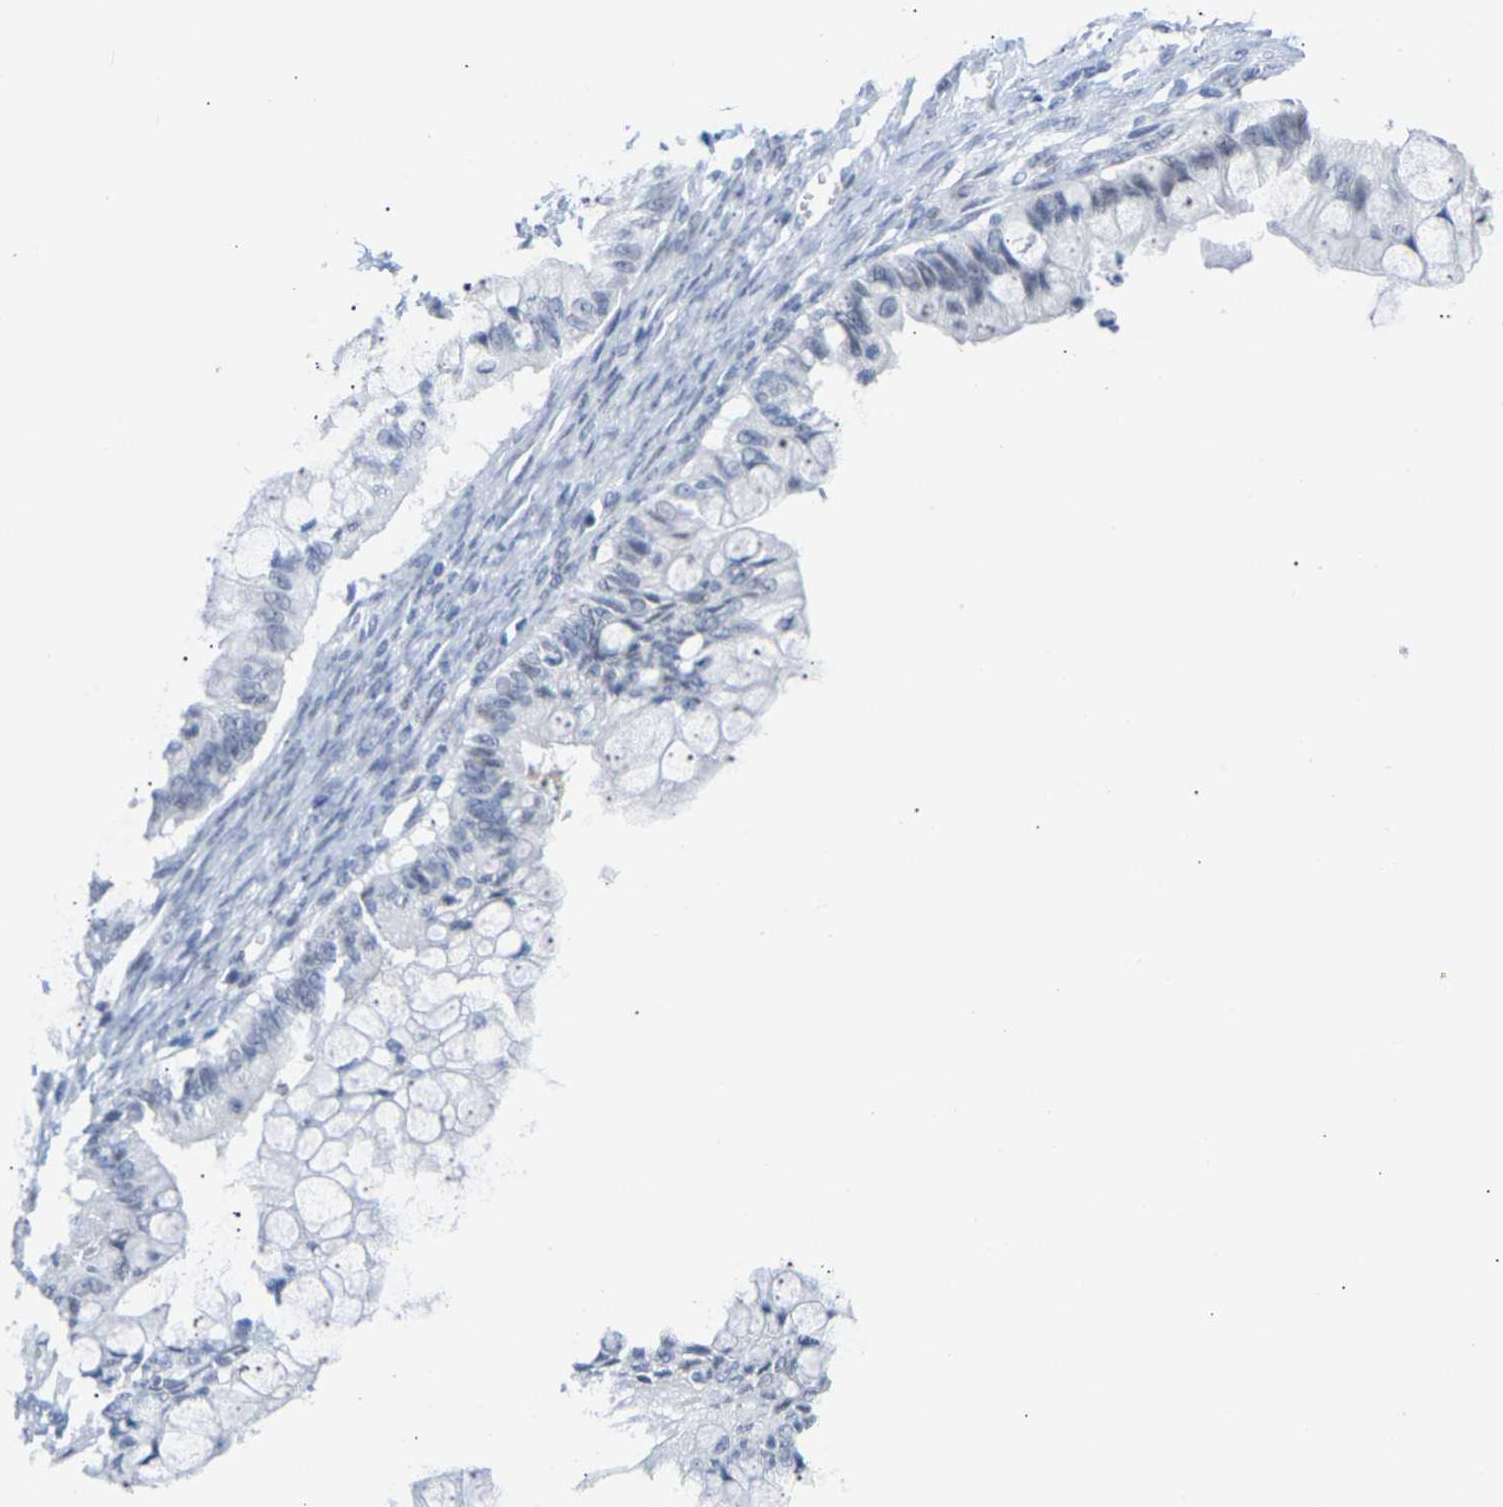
{"staining": {"intensity": "negative", "quantity": "none", "location": "none"}, "tissue": "ovarian cancer", "cell_type": "Tumor cells", "image_type": "cancer", "snomed": [{"axis": "morphology", "description": "Cystadenocarcinoma, mucinous, NOS"}, {"axis": "topography", "description": "Ovary"}], "caption": "Image shows no significant protein staining in tumor cells of ovarian mucinous cystadenocarcinoma. (DAB immunohistochemistry visualized using brightfield microscopy, high magnification).", "gene": "AMPH", "patient": {"sex": "female", "age": 57}}